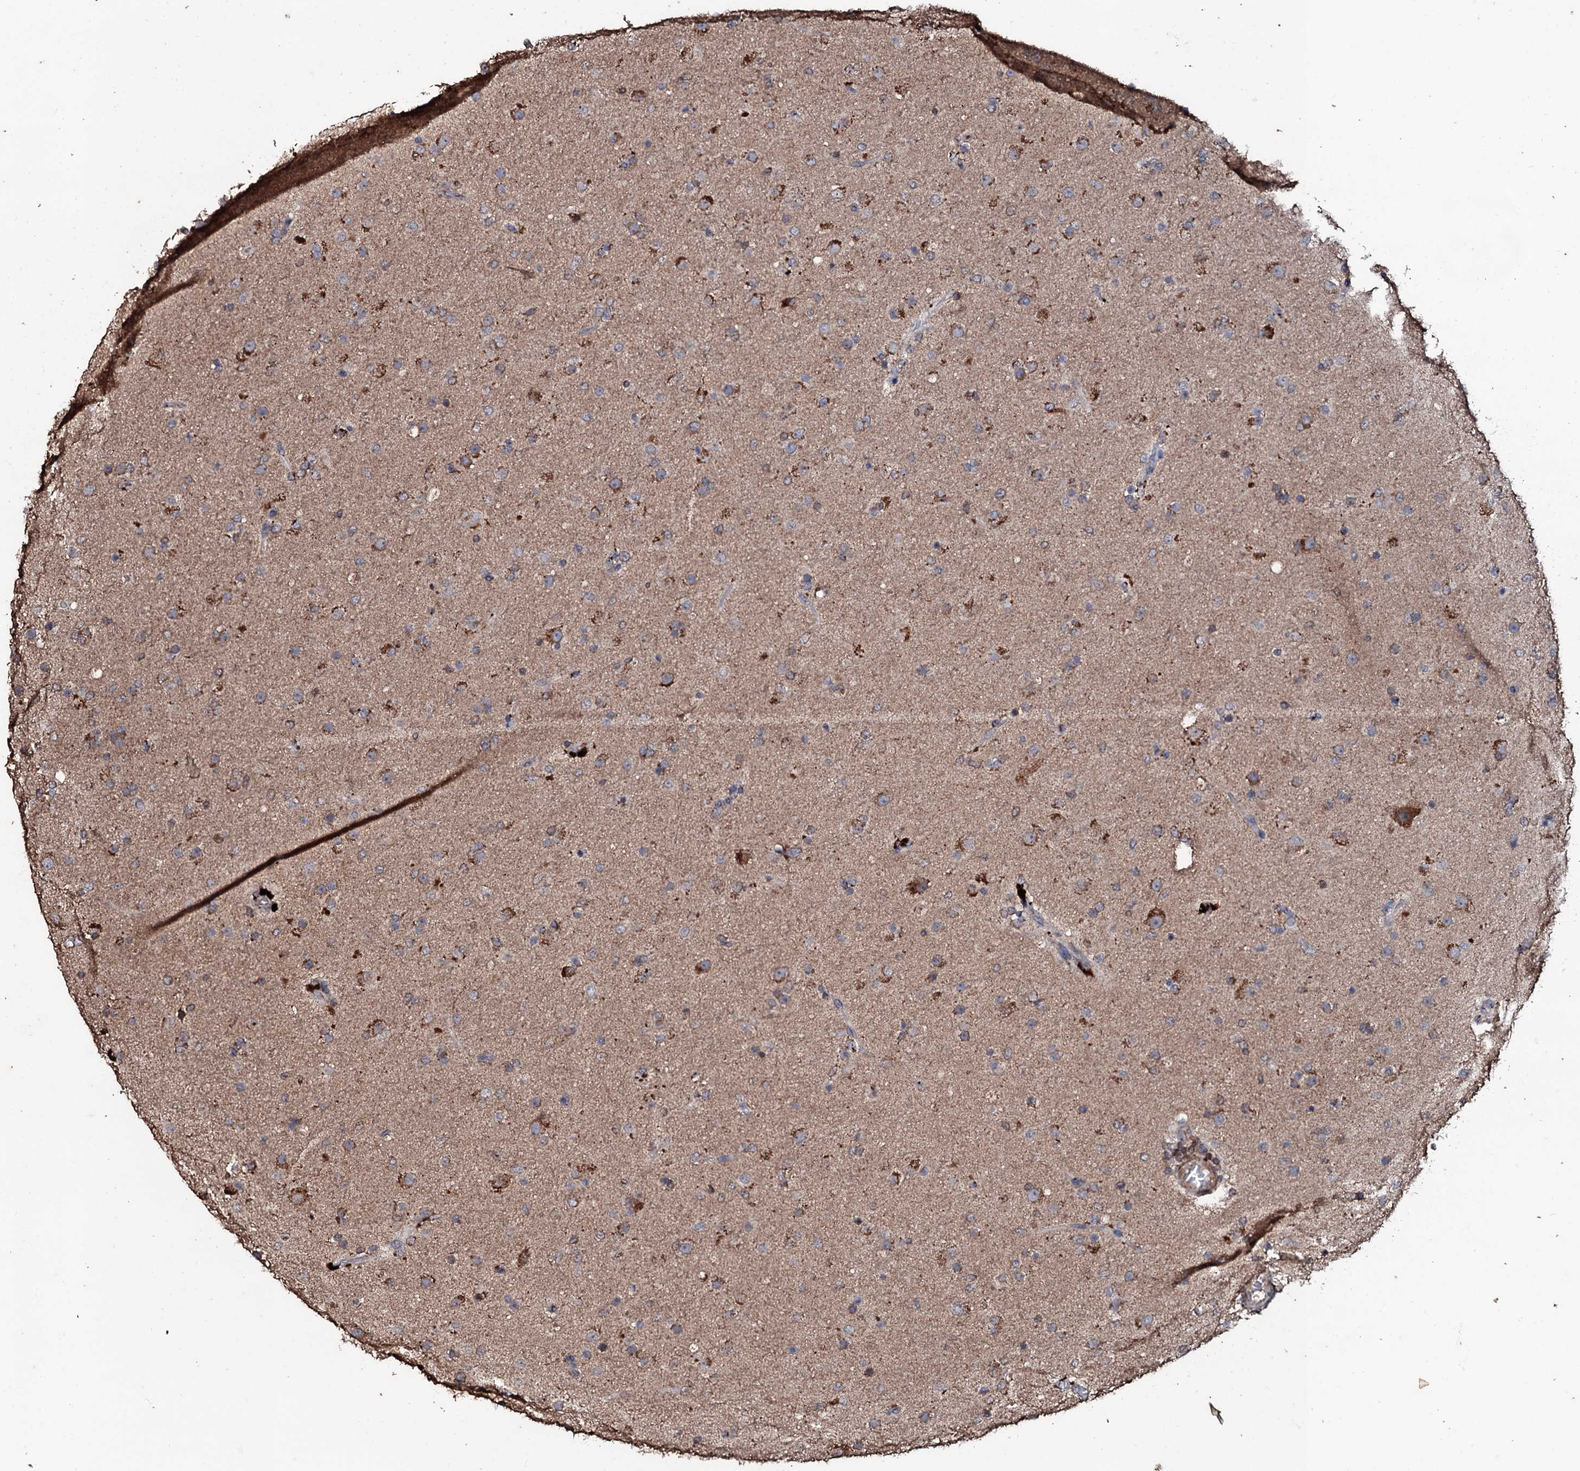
{"staining": {"intensity": "moderate", "quantity": "25%-75%", "location": "cytoplasmic/membranous"}, "tissue": "glioma", "cell_type": "Tumor cells", "image_type": "cancer", "snomed": [{"axis": "morphology", "description": "Glioma, malignant, Low grade"}, {"axis": "topography", "description": "Brain"}], "caption": "Protein expression analysis of malignant low-grade glioma demonstrates moderate cytoplasmic/membranous staining in about 25%-75% of tumor cells.", "gene": "SDHAF2", "patient": {"sex": "male", "age": 65}}